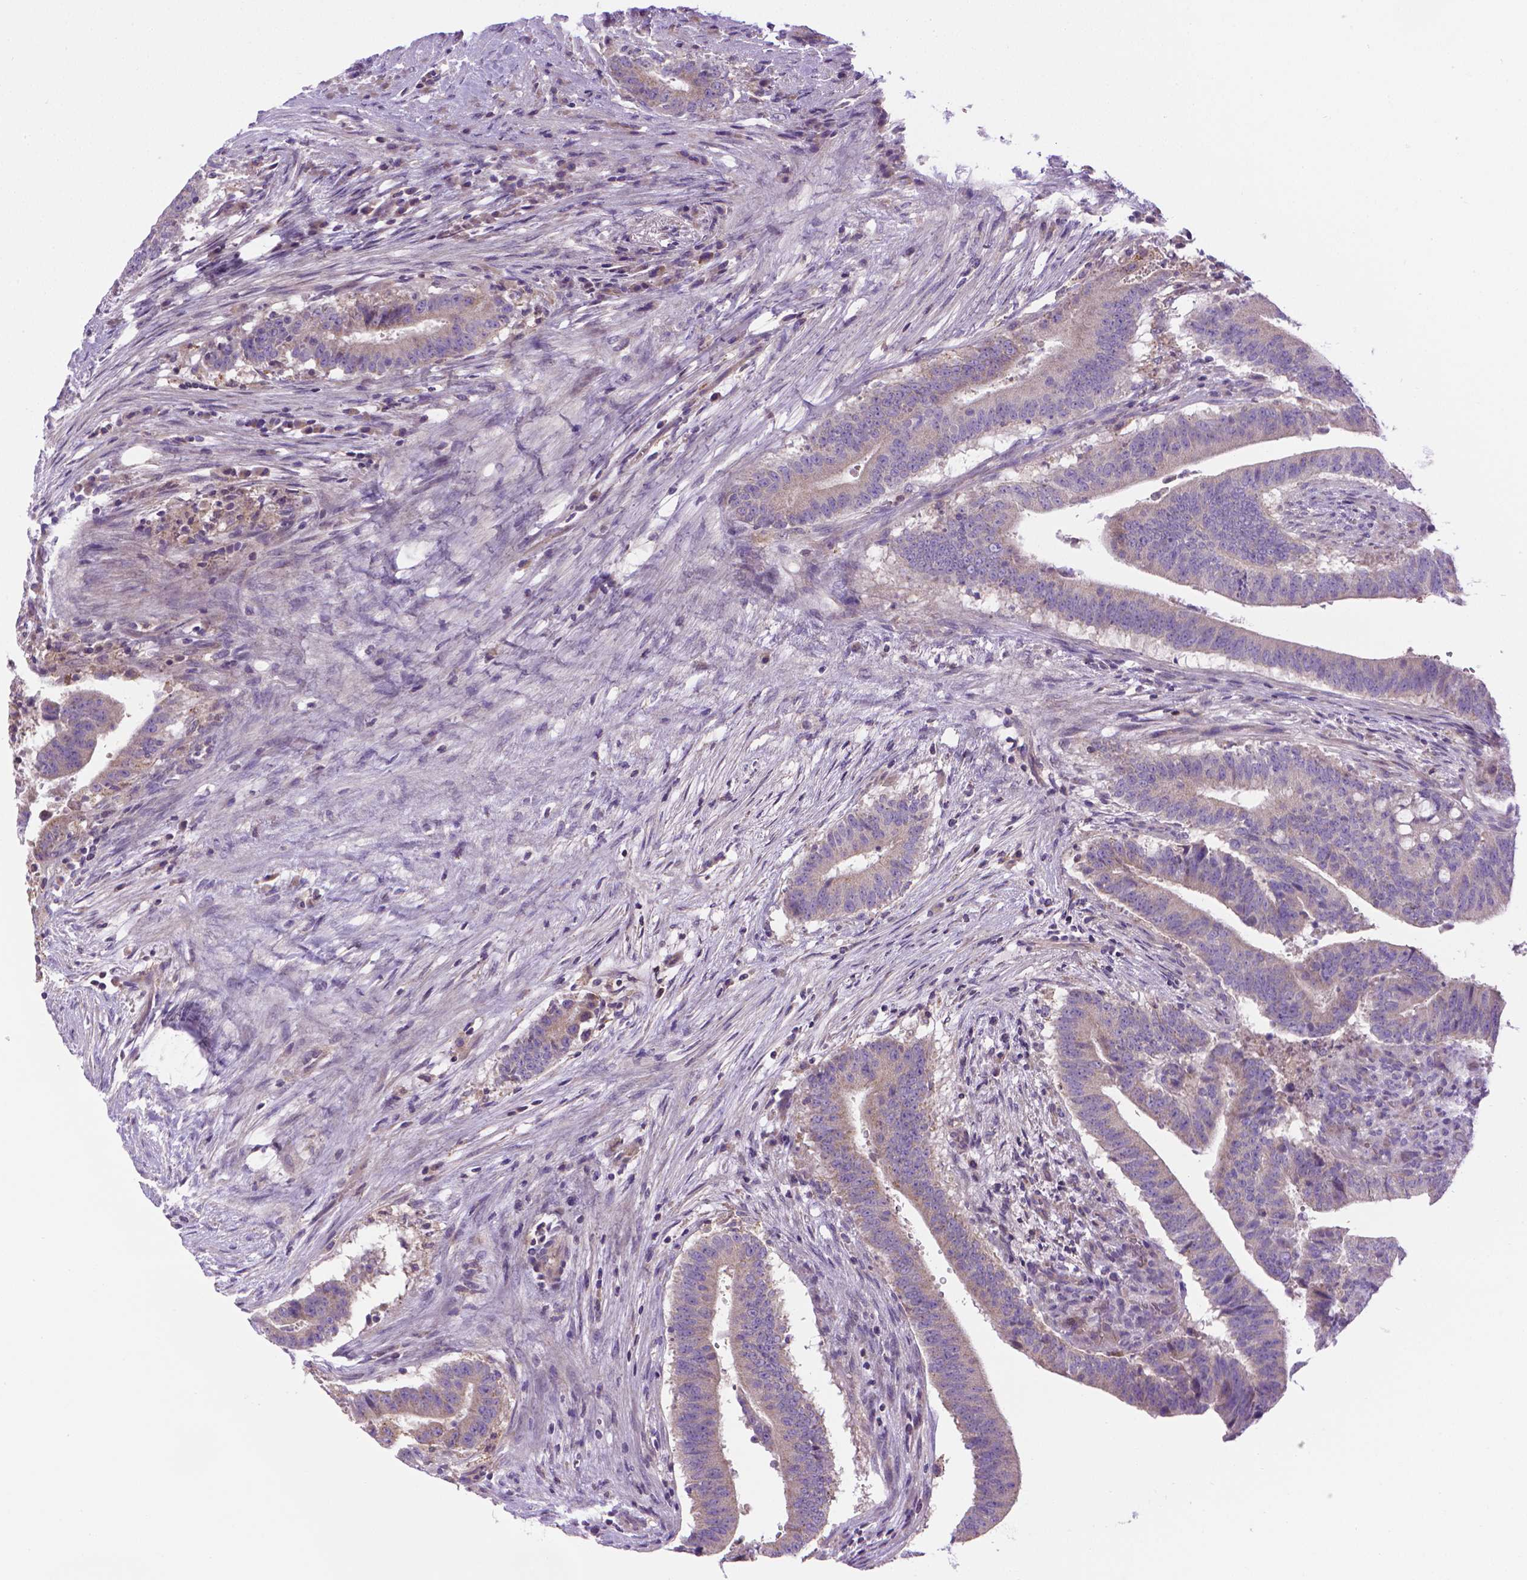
{"staining": {"intensity": "negative", "quantity": "none", "location": "none"}, "tissue": "colorectal cancer", "cell_type": "Tumor cells", "image_type": "cancer", "snomed": [{"axis": "morphology", "description": "Adenocarcinoma, NOS"}, {"axis": "topography", "description": "Colon"}], "caption": "Image shows no protein expression in tumor cells of colorectal cancer (adenocarcinoma) tissue.", "gene": "SLC51B", "patient": {"sex": "female", "age": 43}}